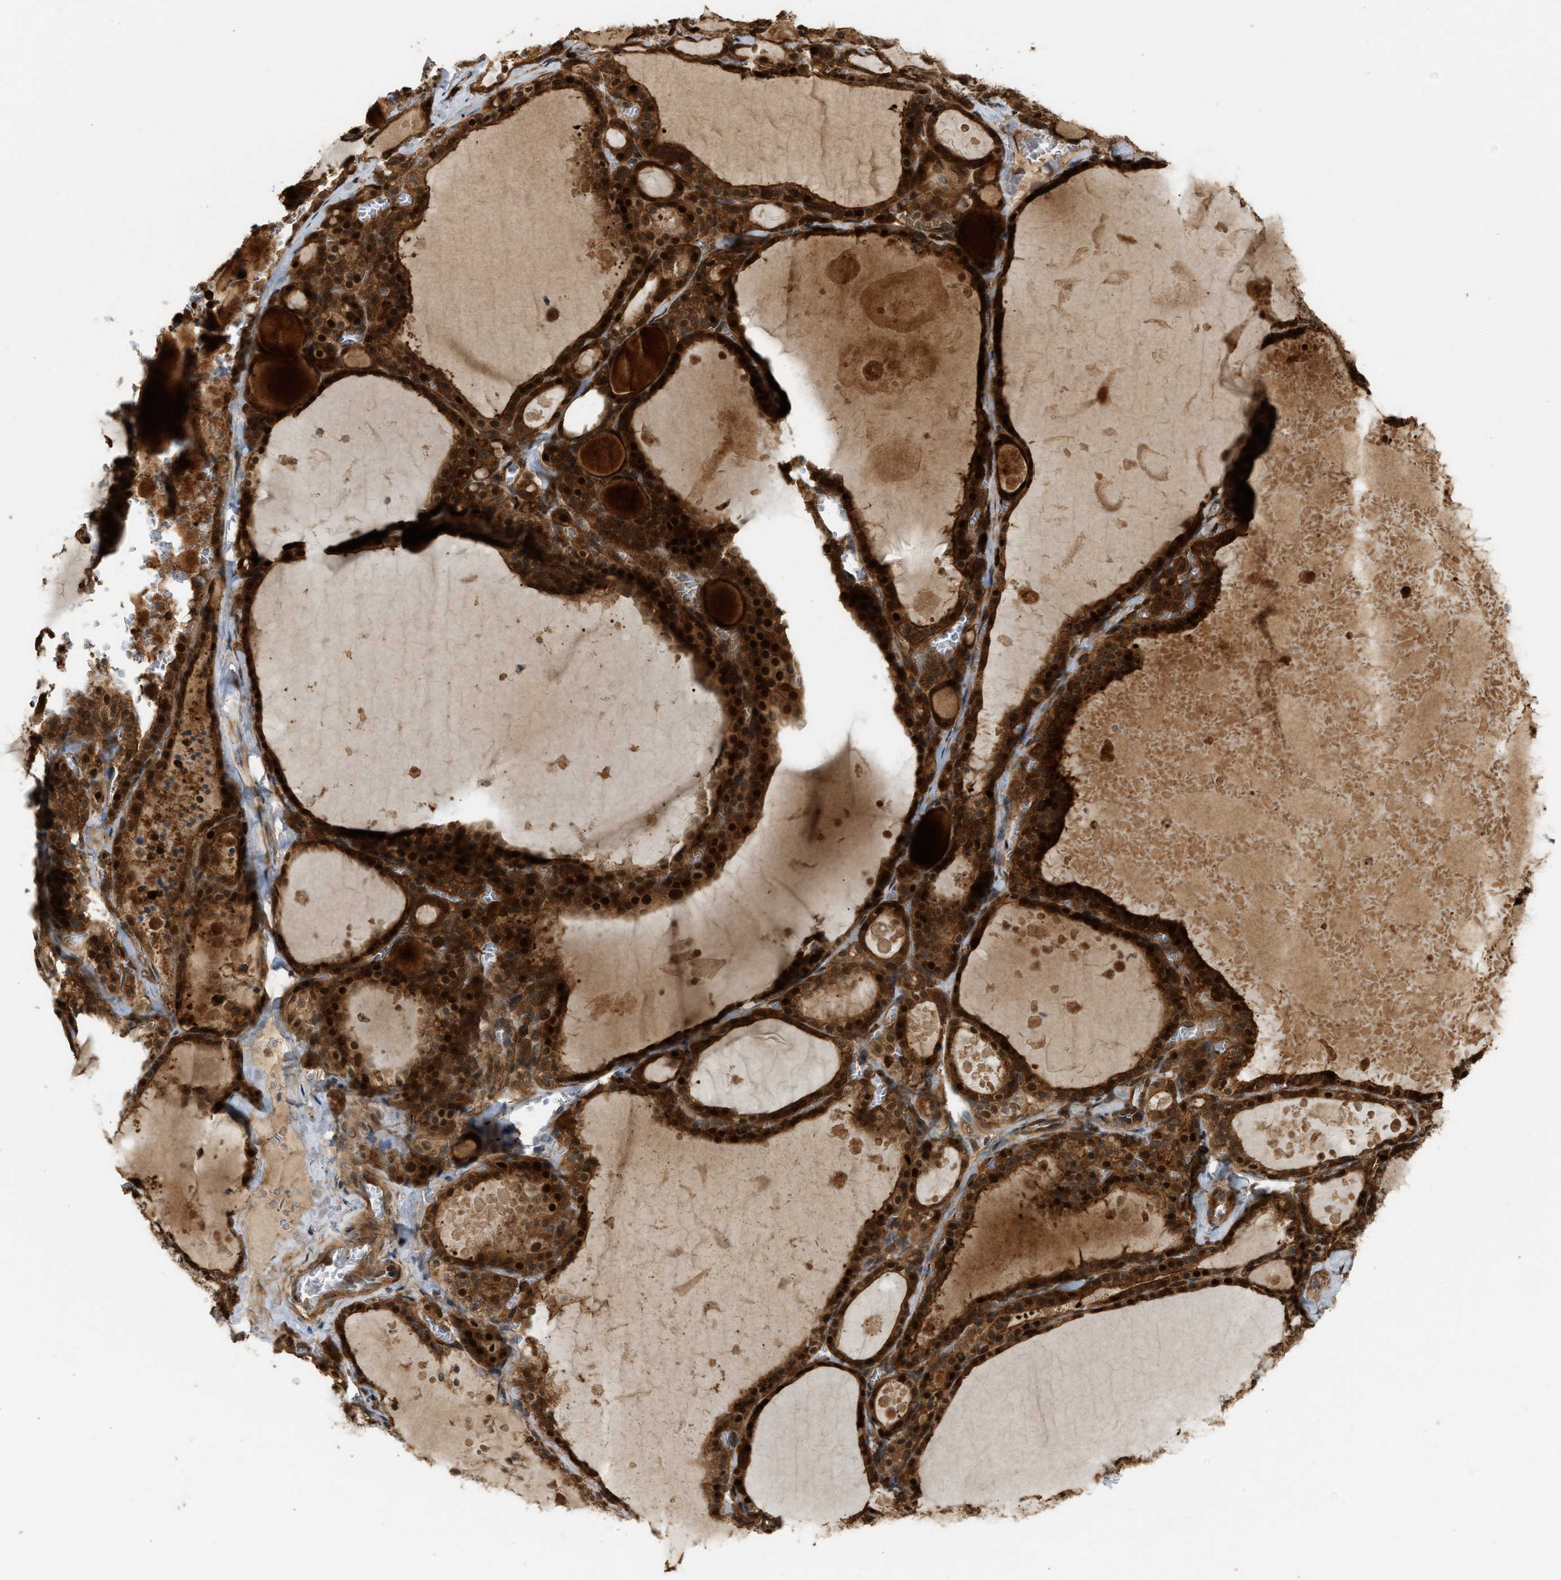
{"staining": {"intensity": "strong", "quantity": ">75%", "location": "cytoplasmic/membranous,nuclear"}, "tissue": "thyroid gland", "cell_type": "Glandular cells", "image_type": "normal", "snomed": [{"axis": "morphology", "description": "Normal tissue, NOS"}, {"axis": "topography", "description": "Thyroid gland"}], "caption": "About >75% of glandular cells in unremarkable human thyroid gland demonstrate strong cytoplasmic/membranous,nuclear protein expression as visualized by brown immunohistochemical staining.", "gene": "ENSG00000282218", "patient": {"sex": "male", "age": 56}}